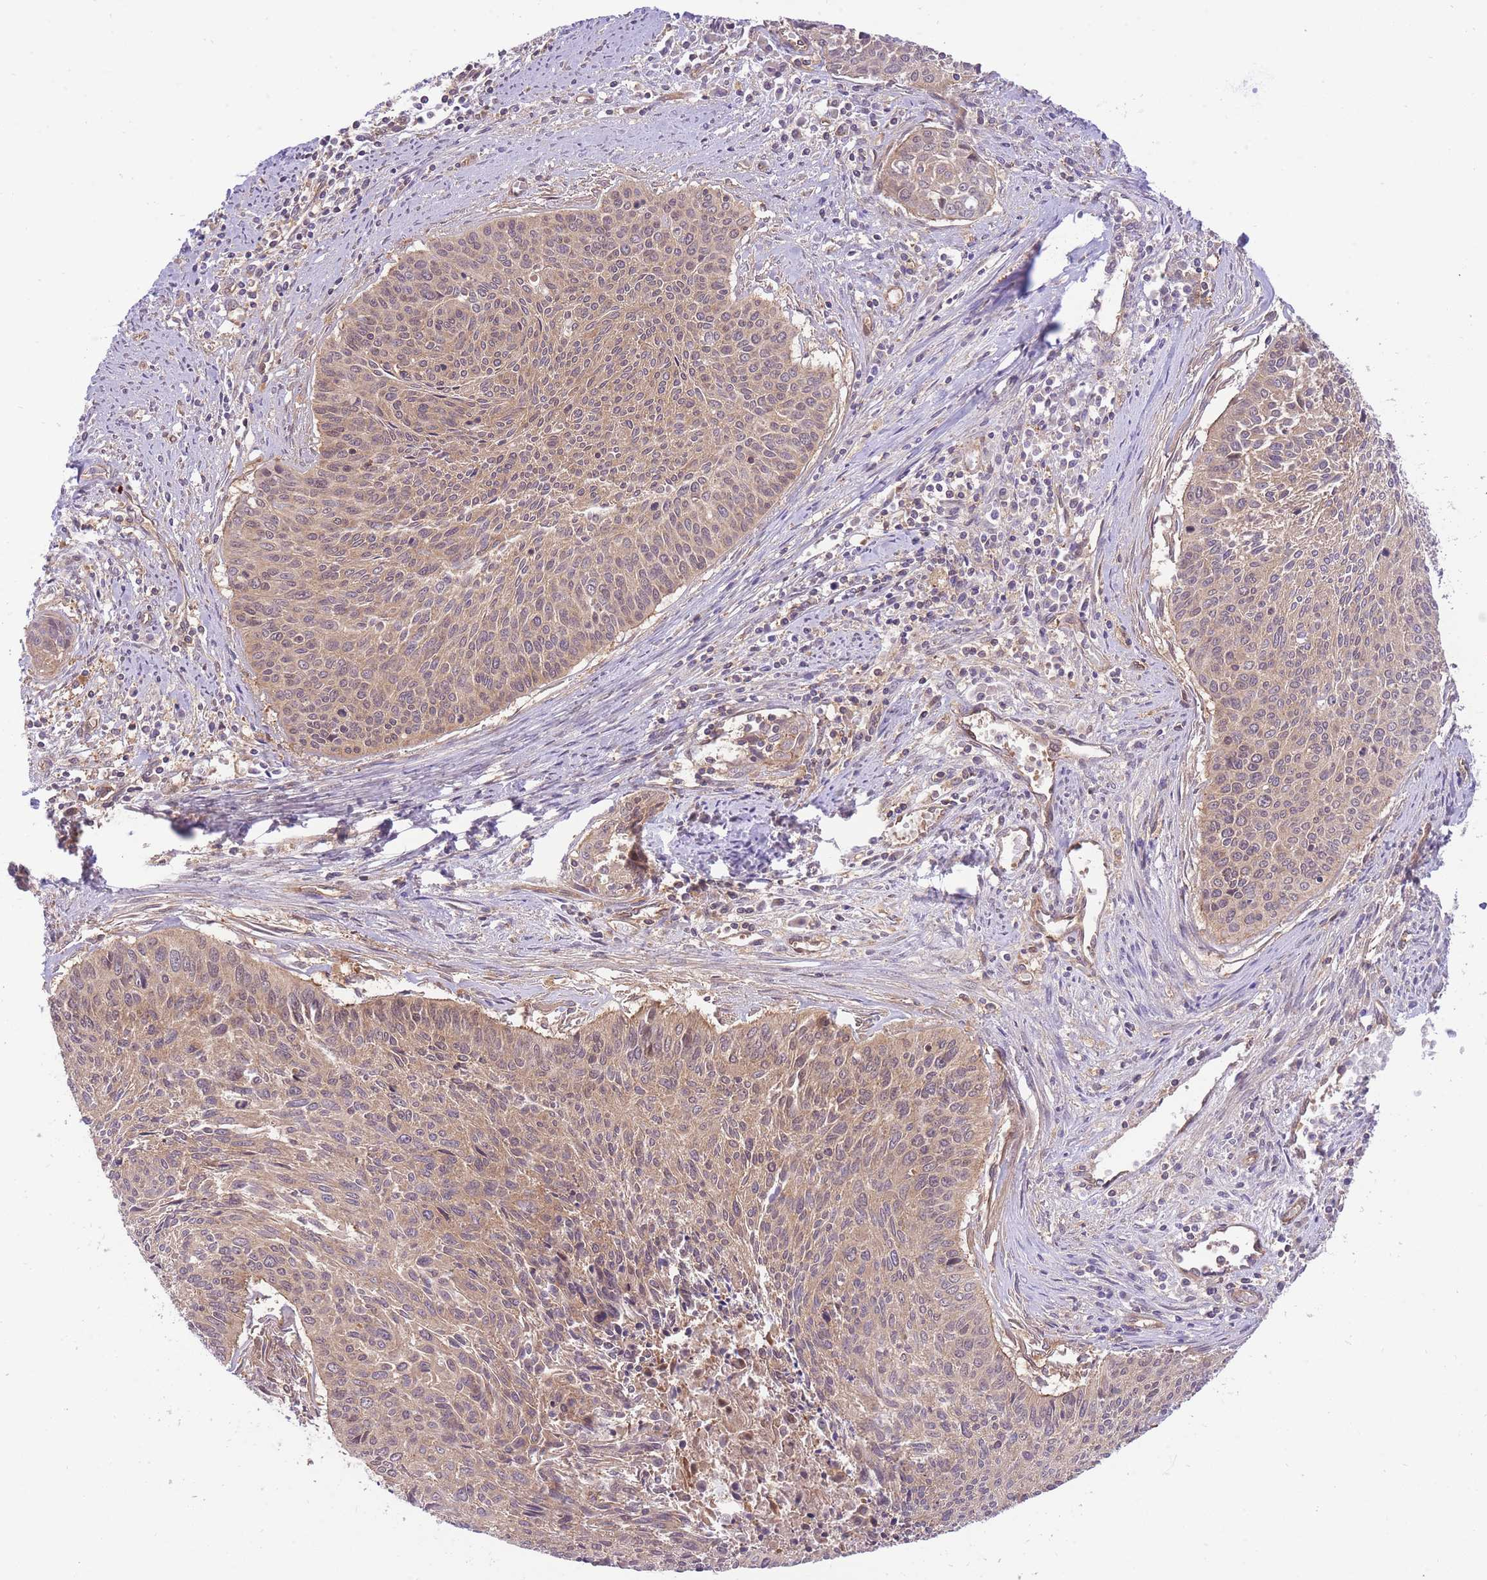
{"staining": {"intensity": "moderate", "quantity": ">75%", "location": "cytoplasmic/membranous"}, "tissue": "cervical cancer", "cell_type": "Tumor cells", "image_type": "cancer", "snomed": [{"axis": "morphology", "description": "Squamous cell carcinoma, NOS"}, {"axis": "topography", "description": "Cervix"}], "caption": "Protein staining of cervical cancer (squamous cell carcinoma) tissue reveals moderate cytoplasmic/membranous expression in approximately >75% of tumor cells. Using DAB (brown) and hematoxylin (blue) stains, captured at high magnification using brightfield microscopy.", "gene": "PREP", "patient": {"sex": "female", "age": 55}}